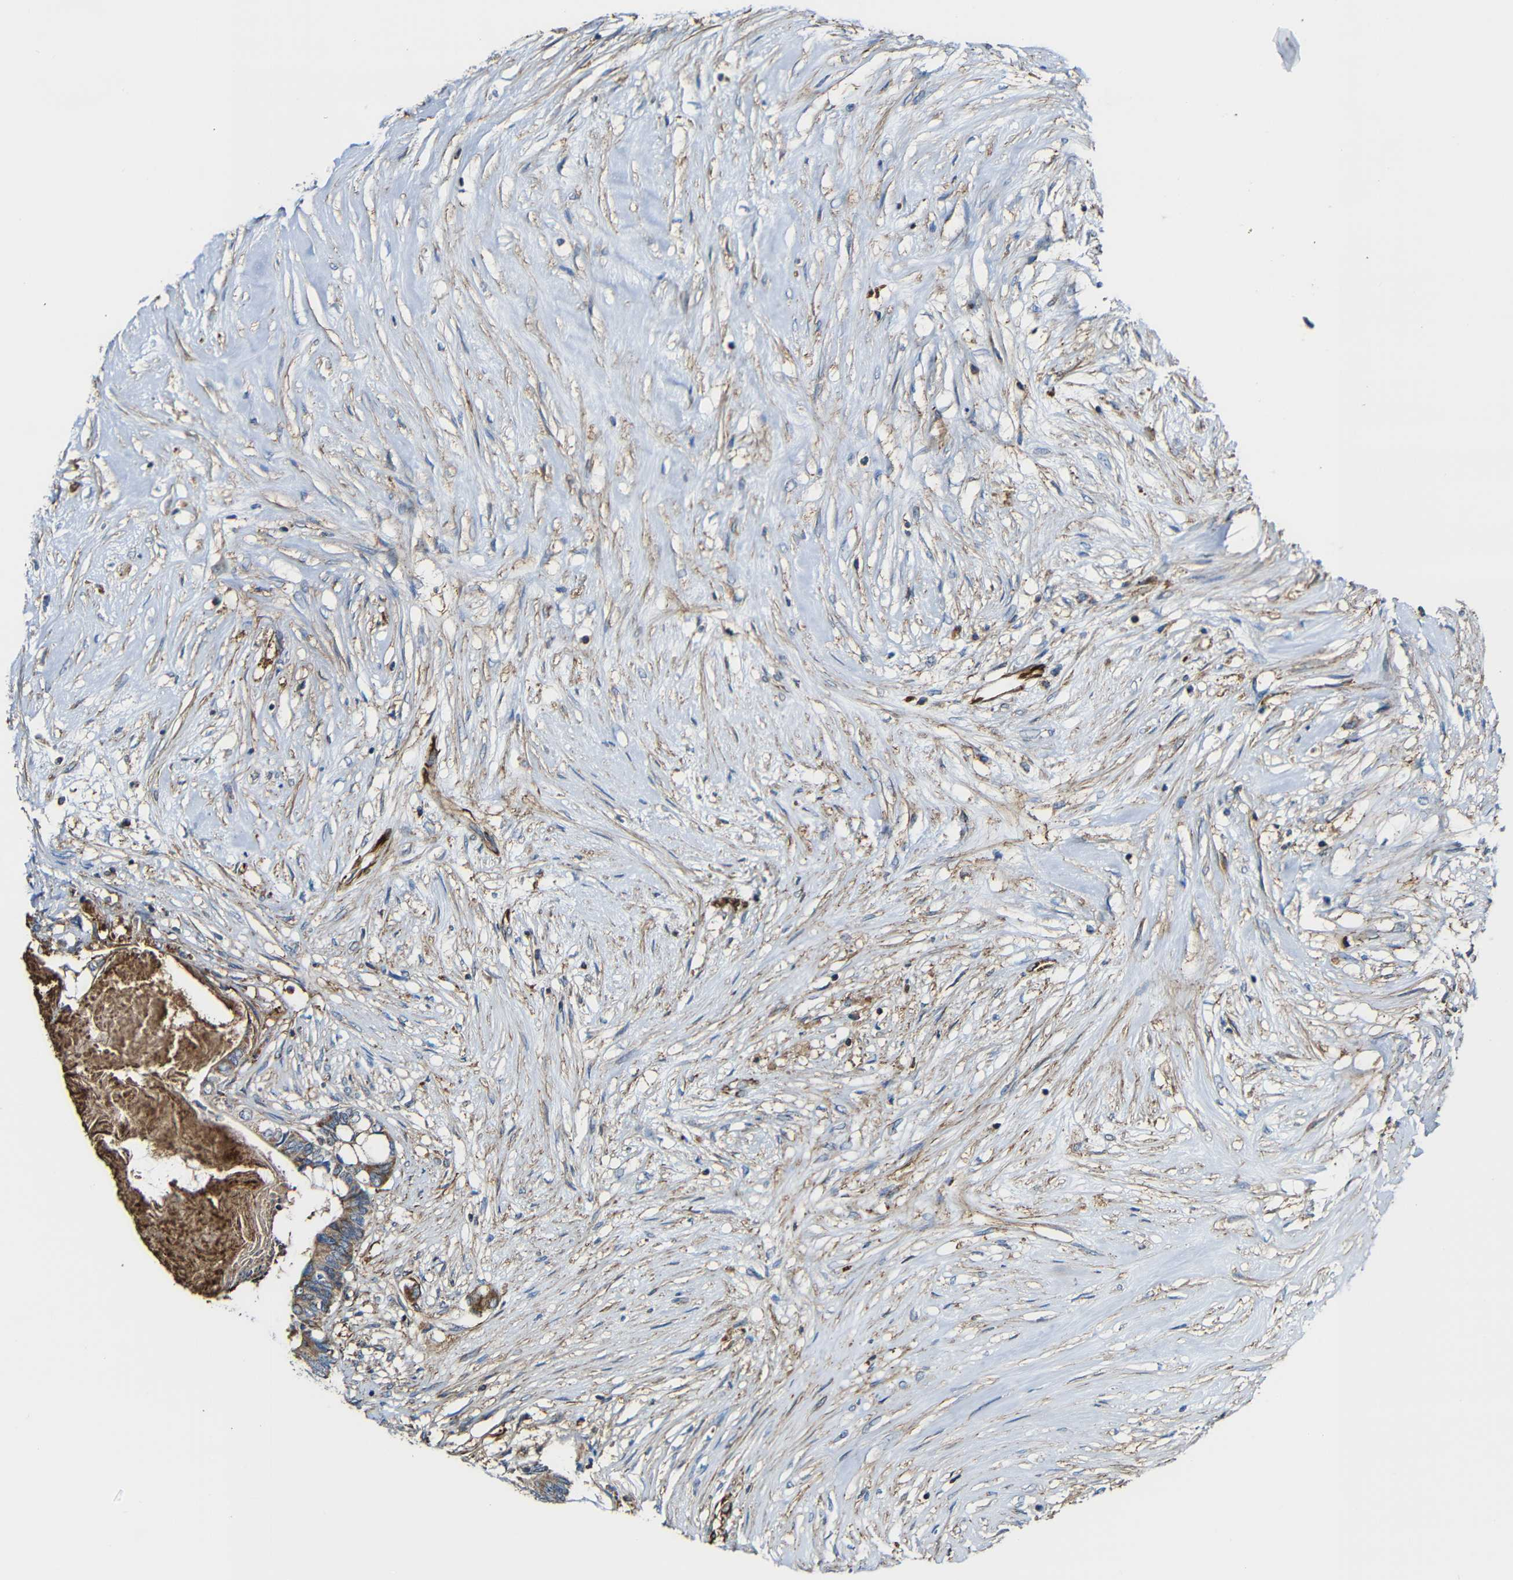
{"staining": {"intensity": "moderate", "quantity": ">75%", "location": "cytoplasmic/membranous"}, "tissue": "colorectal cancer", "cell_type": "Tumor cells", "image_type": "cancer", "snomed": [{"axis": "morphology", "description": "Adenocarcinoma, NOS"}, {"axis": "topography", "description": "Rectum"}], "caption": "A medium amount of moderate cytoplasmic/membranous staining is appreciated in approximately >75% of tumor cells in colorectal cancer tissue. The protein of interest is stained brown, and the nuclei are stained in blue (DAB (3,3'-diaminobenzidine) IHC with brightfield microscopy, high magnification).", "gene": "IGSF10", "patient": {"sex": "male", "age": 63}}